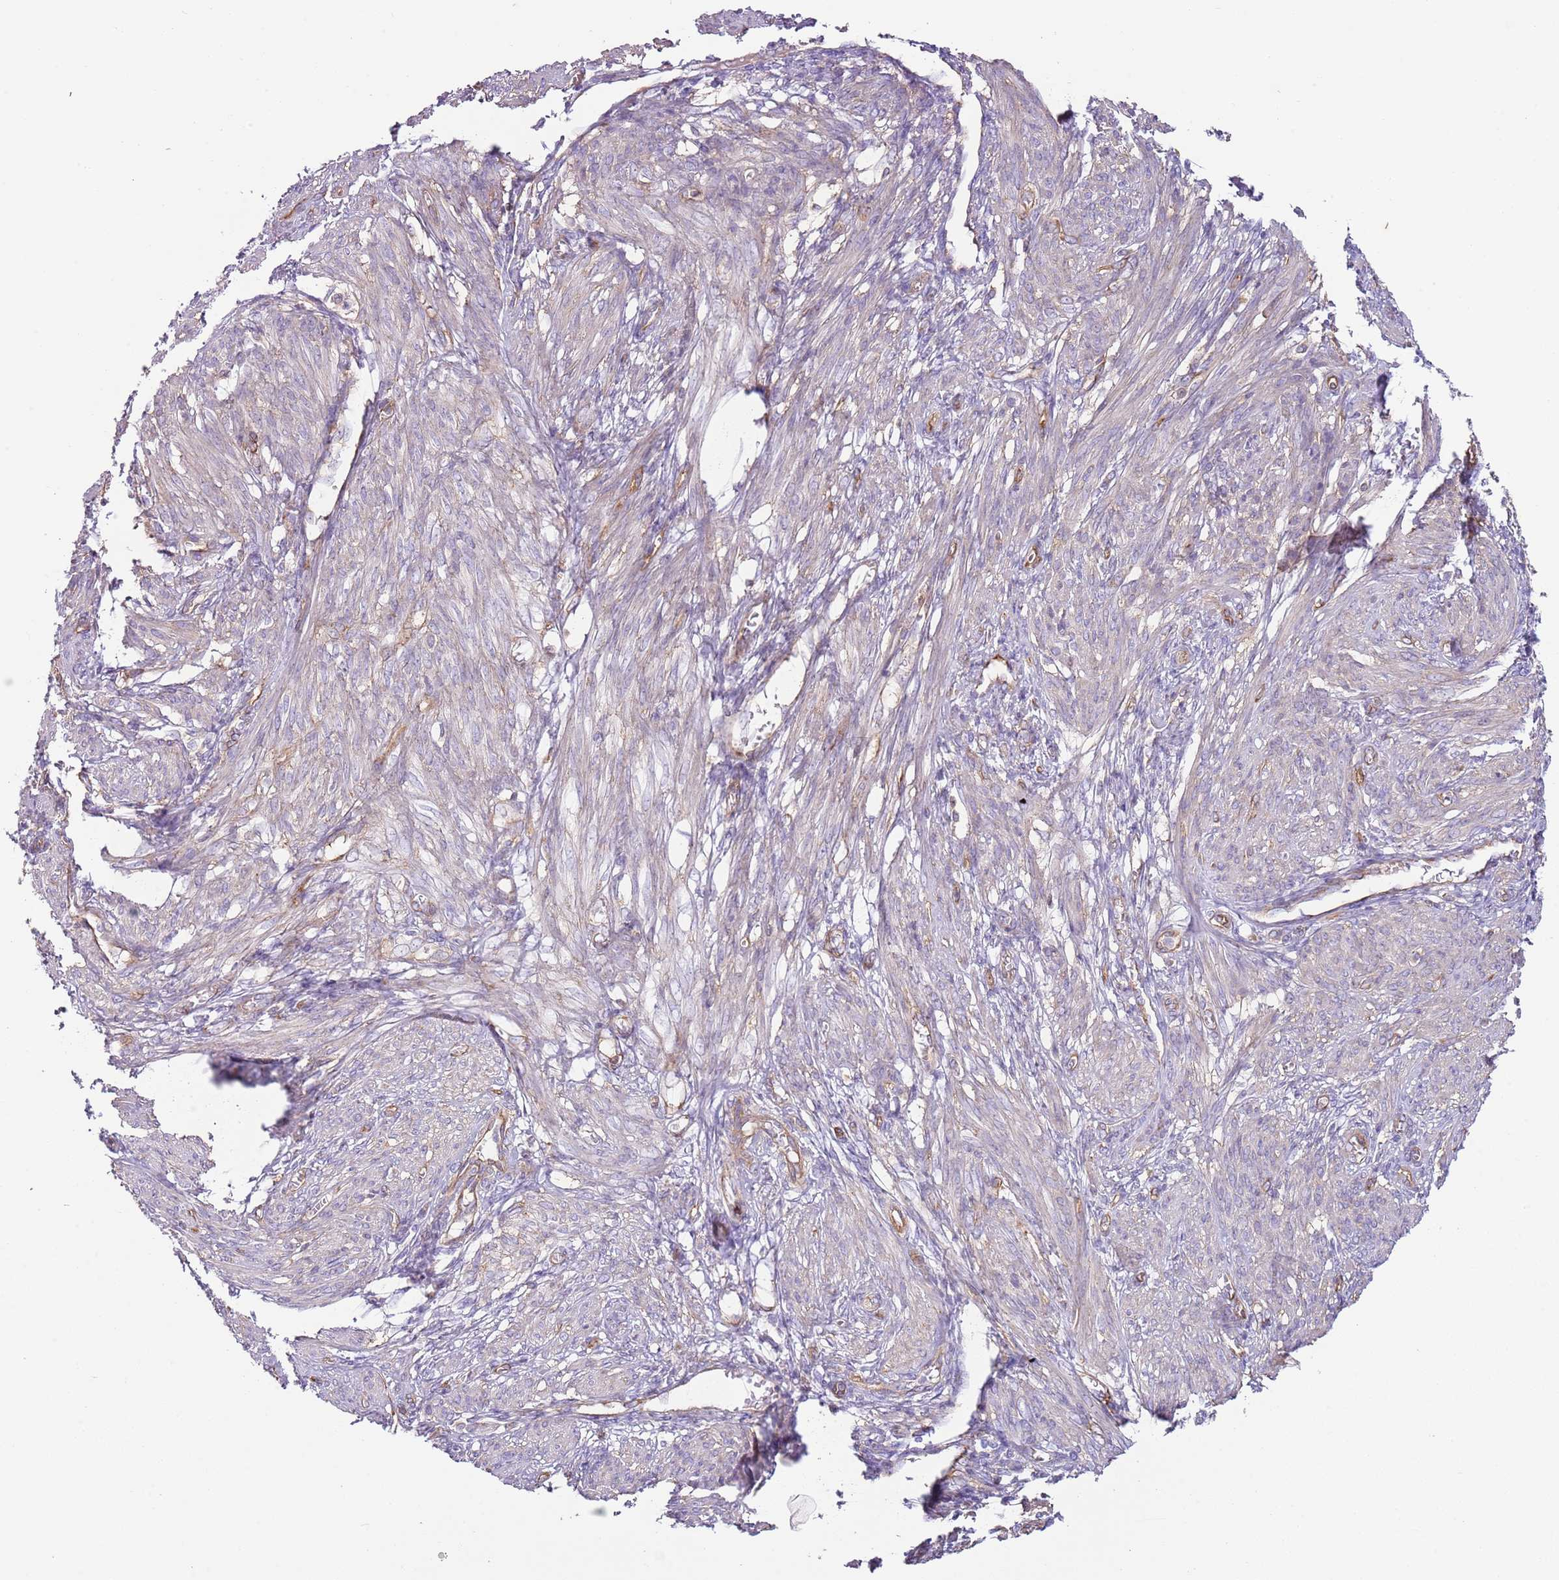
{"staining": {"intensity": "negative", "quantity": "none", "location": "none"}, "tissue": "smooth muscle", "cell_type": "Smooth muscle cells", "image_type": "normal", "snomed": [{"axis": "morphology", "description": "Normal tissue, NOS"}, {"axis": "topography", "description": "Smooth muscle"}], "caption": "IHC photomicrograph of unremarkable smooth muscle: human smooth muscle stained with DAB shows no significant protein expression in smooth muscle cells.", "gene": "GNAI1", "patient": {"sex": "female", "age": 39}}